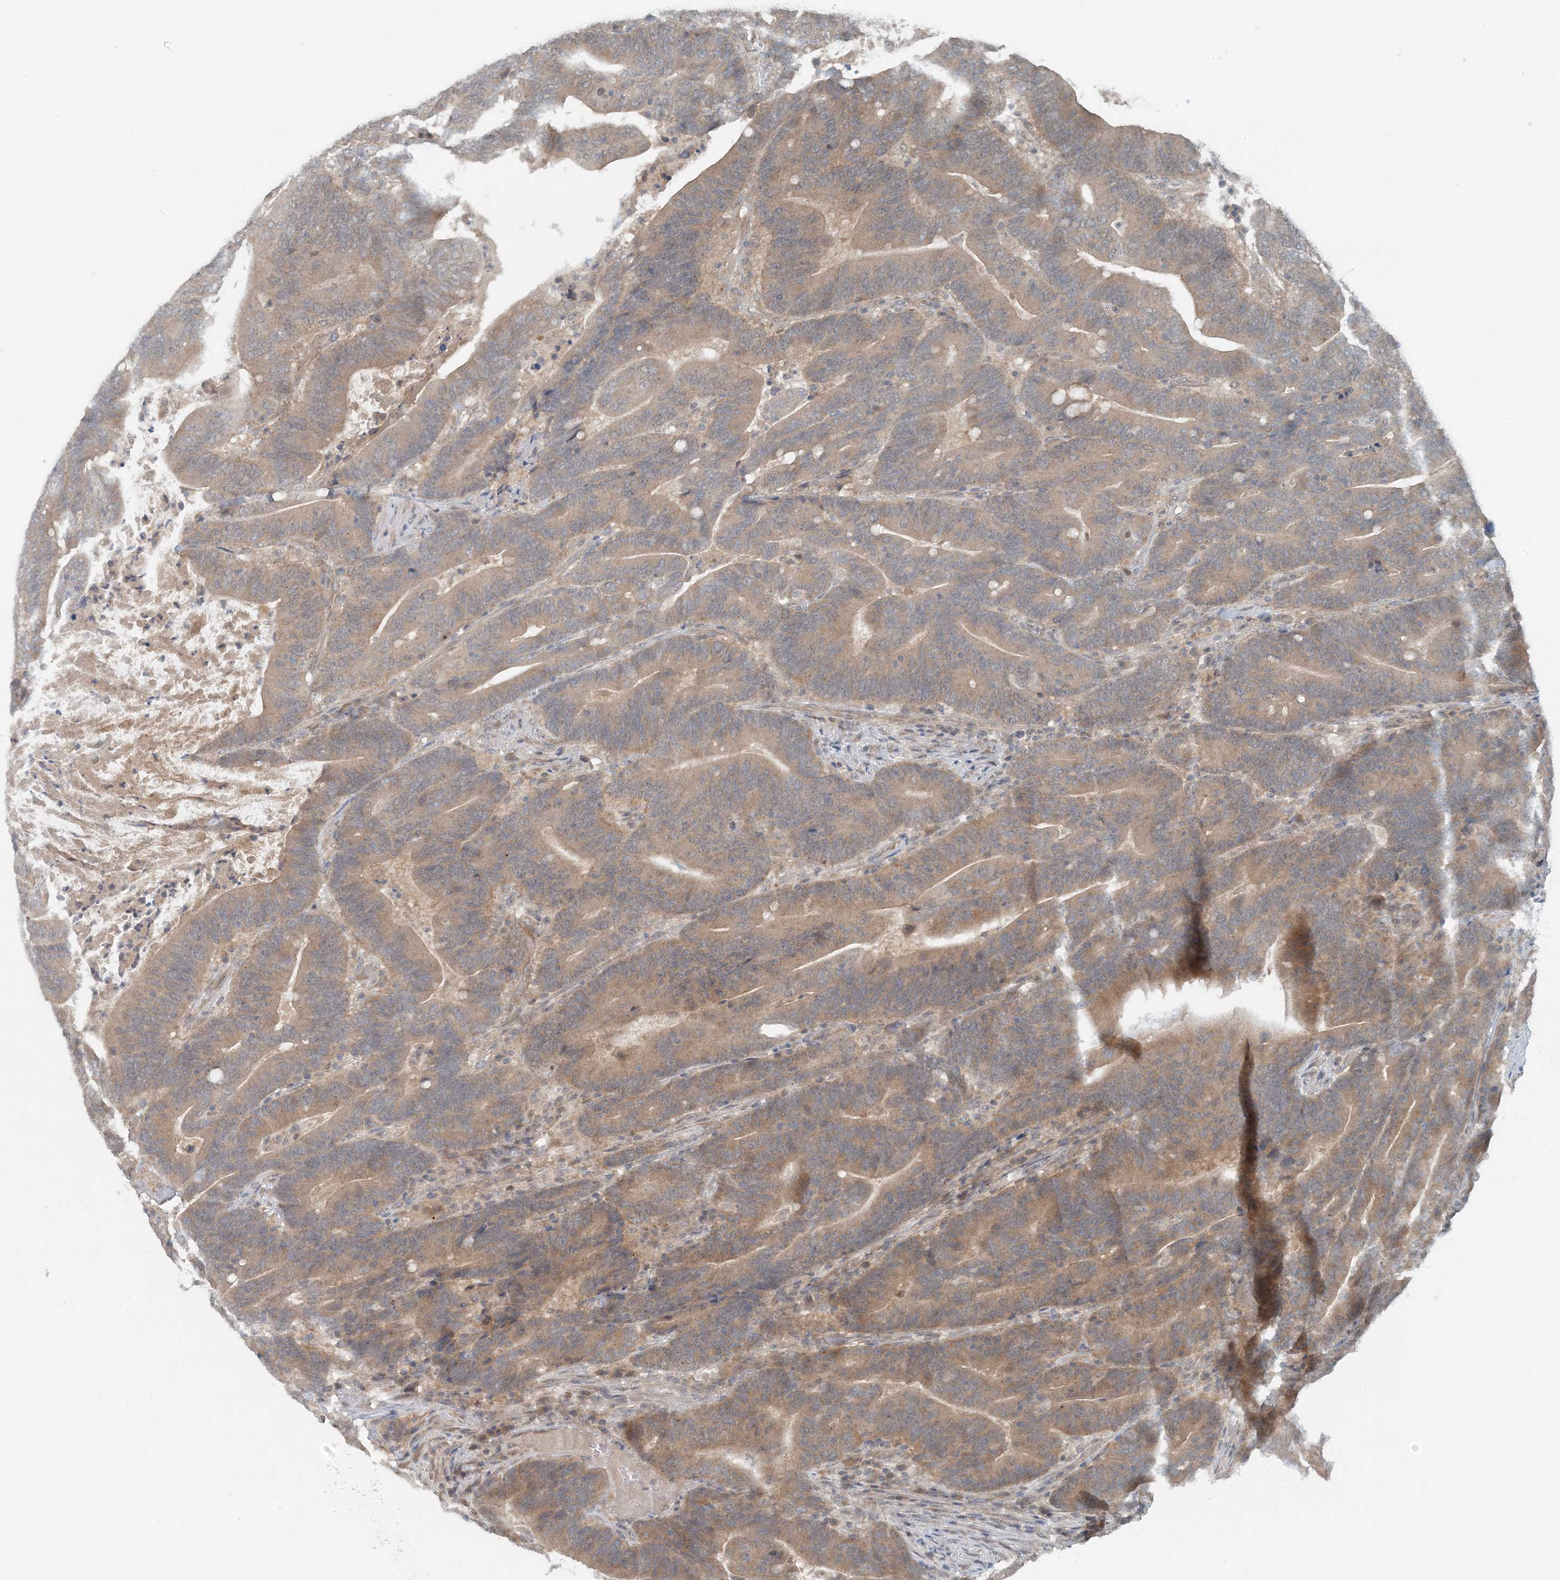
{"staining": {"intensity": "weak", "quantity": ">75%", "location": "cytoplasmic/membranous"}, "tissue": "colorectal cancer", "cell_type": "Tumor cells", "image_type": "cancer", "snomed": [{"axis": "morphology", "description": "Adenocarcinoma, NOS"}, {"axis": "topography", "description": "Colon"}], "caption": "Colorectal adenocarcinoma was stained to show a protein in brown. There is low levels of weak cytoplasmic/membranous staining in about >75% of tumor cells. (DAB (3,3'-diaminobenzidine) IHC, brown staining for protein, blue staining for nuclei).", "gene": "MITD1", "patient": {"sex": "female", "age": 66}}